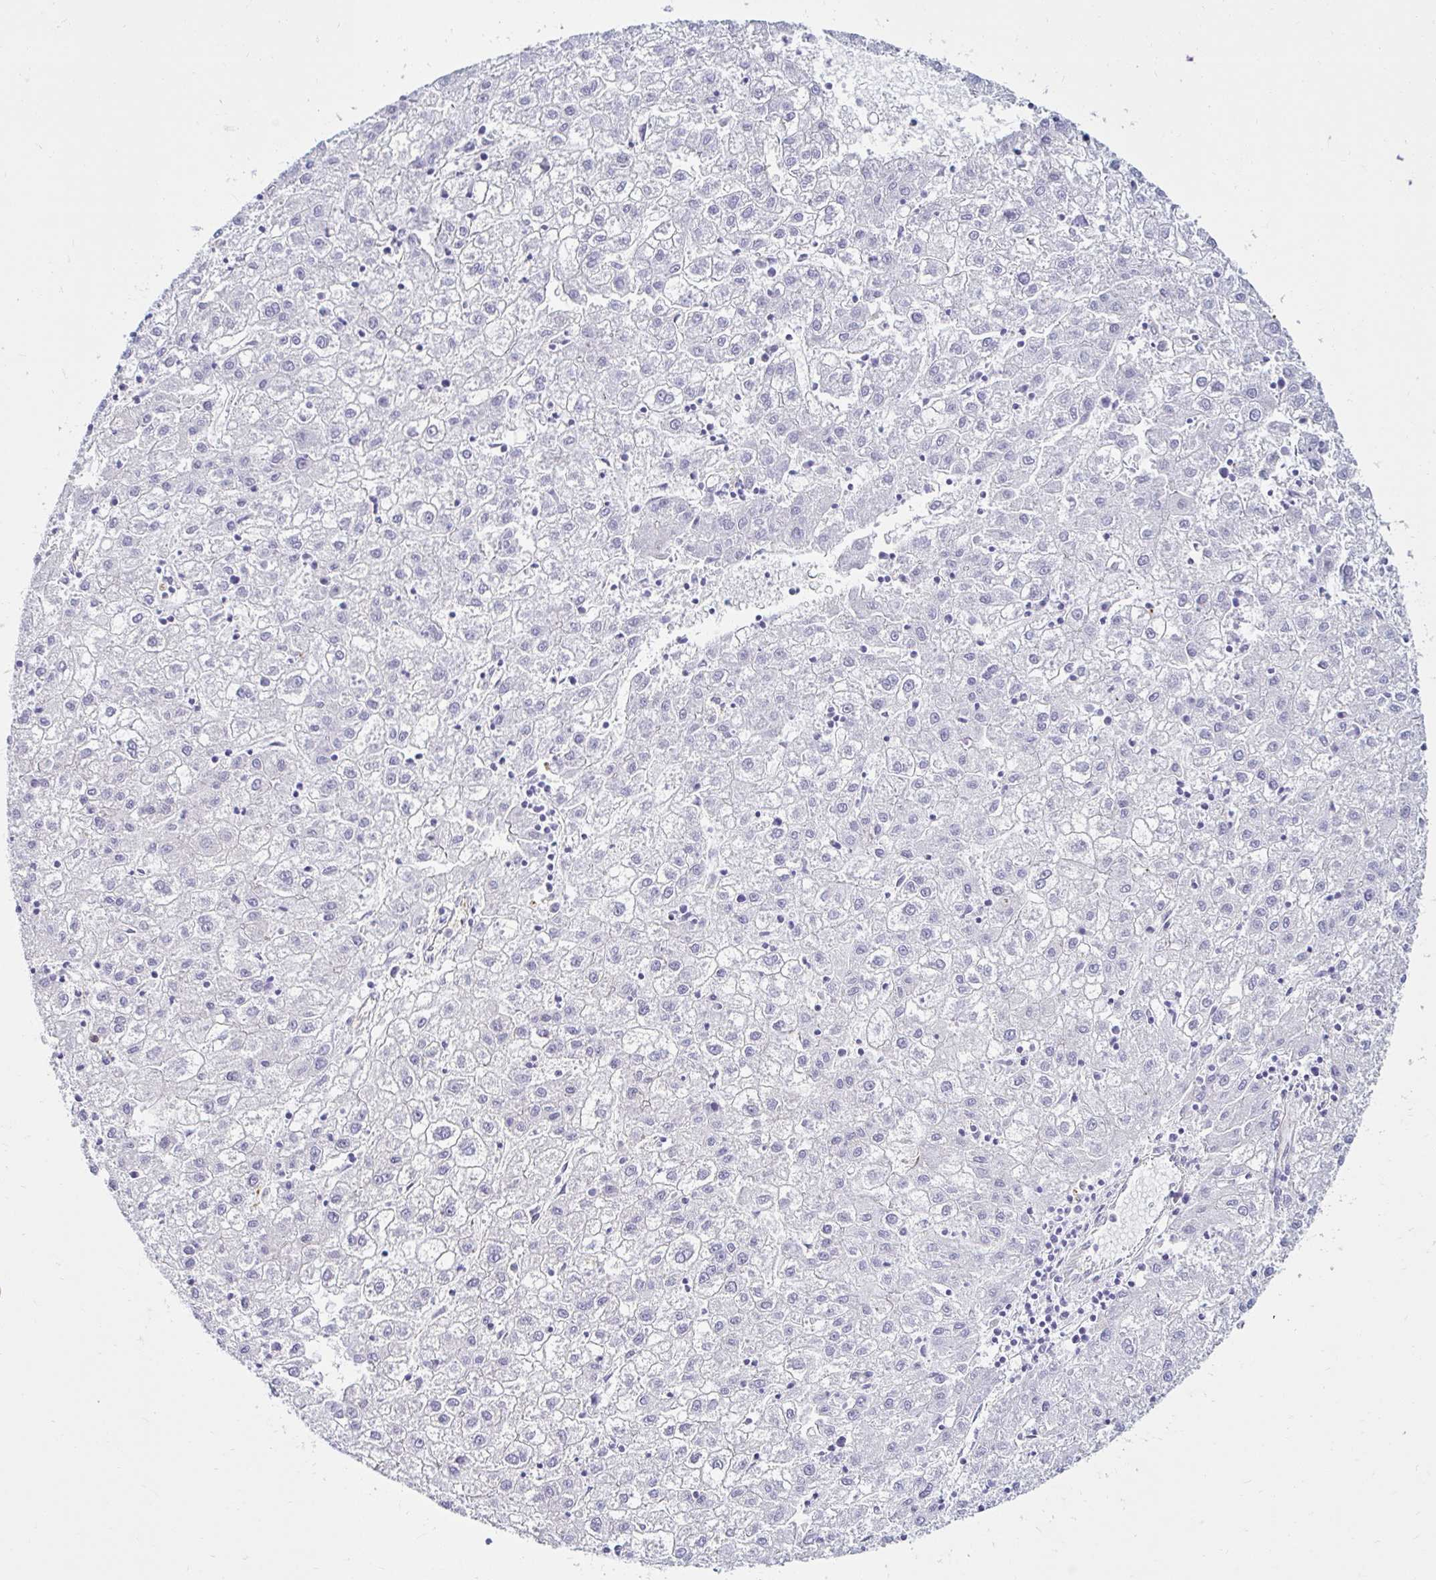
{"staining": {"intensity": "negative", "quantity": "none", "location": "none"}, "tissue": "renal cancer", "cell_type": "Tumor cells", "image_type": "cancer", "snomed": [{"axis": "morphology", "description": "Adenocarcinoma, NOS"}, {"axis": "topography", "description": "Kidney"}], "caption": "An immunohistochemistry (IHC) histopathology image of renal cancer is shown. There is no staining in tumor cells of renal cancer.", "gene": "ANKRD62", "patient": {"sex": "female", "age": 69}}